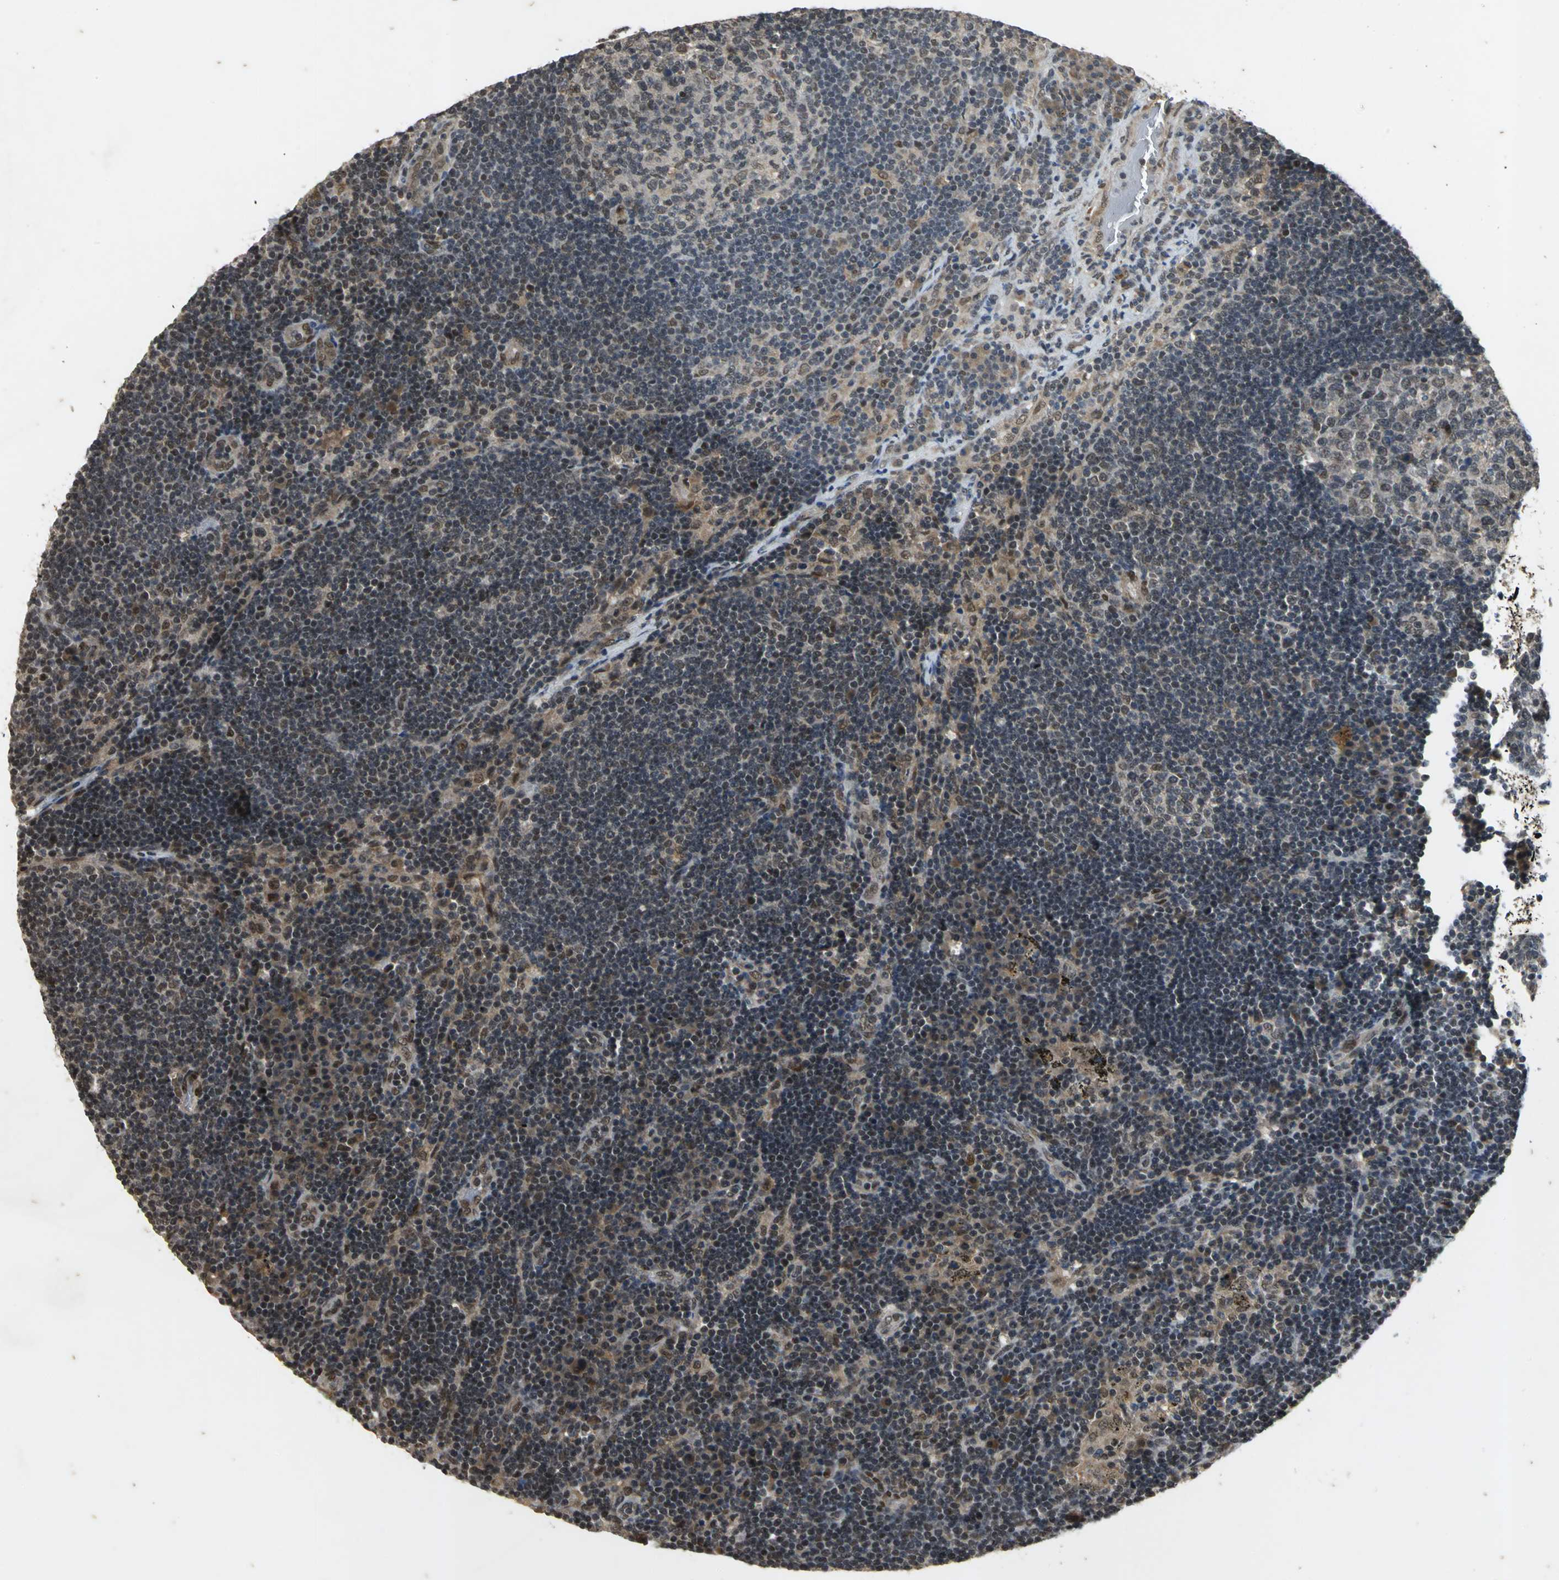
{"staining": {"intensity": "weak", "quantity": "25%-75%", "location": "nuclear"}, "tissue": "lymph node", "cell_type": "Germinal center cells", "image_type": "normal", "snomed": [{"axis": "morphology", "description": "Normal tissue, NOS"}, {"axis": "morphology", "description": "Squamous cell carcinoma, metastatic, NOS"}, {"axis": "topography", "description": "Lymph node"}], "caption": "Immunohistochemistry (IHC) (DAB (3,3'-diaminobenzidine)) staining of benign lymph node shows weak nuclear protein expression in about 25%-75% of germinal center cells. (DAB (3,3'-diaminobenzidine) IHC, brown staining for protein, blue staining for nuclei).", "gene": "NOTCH3", "patient": {"sex": "female", "age": 53}}